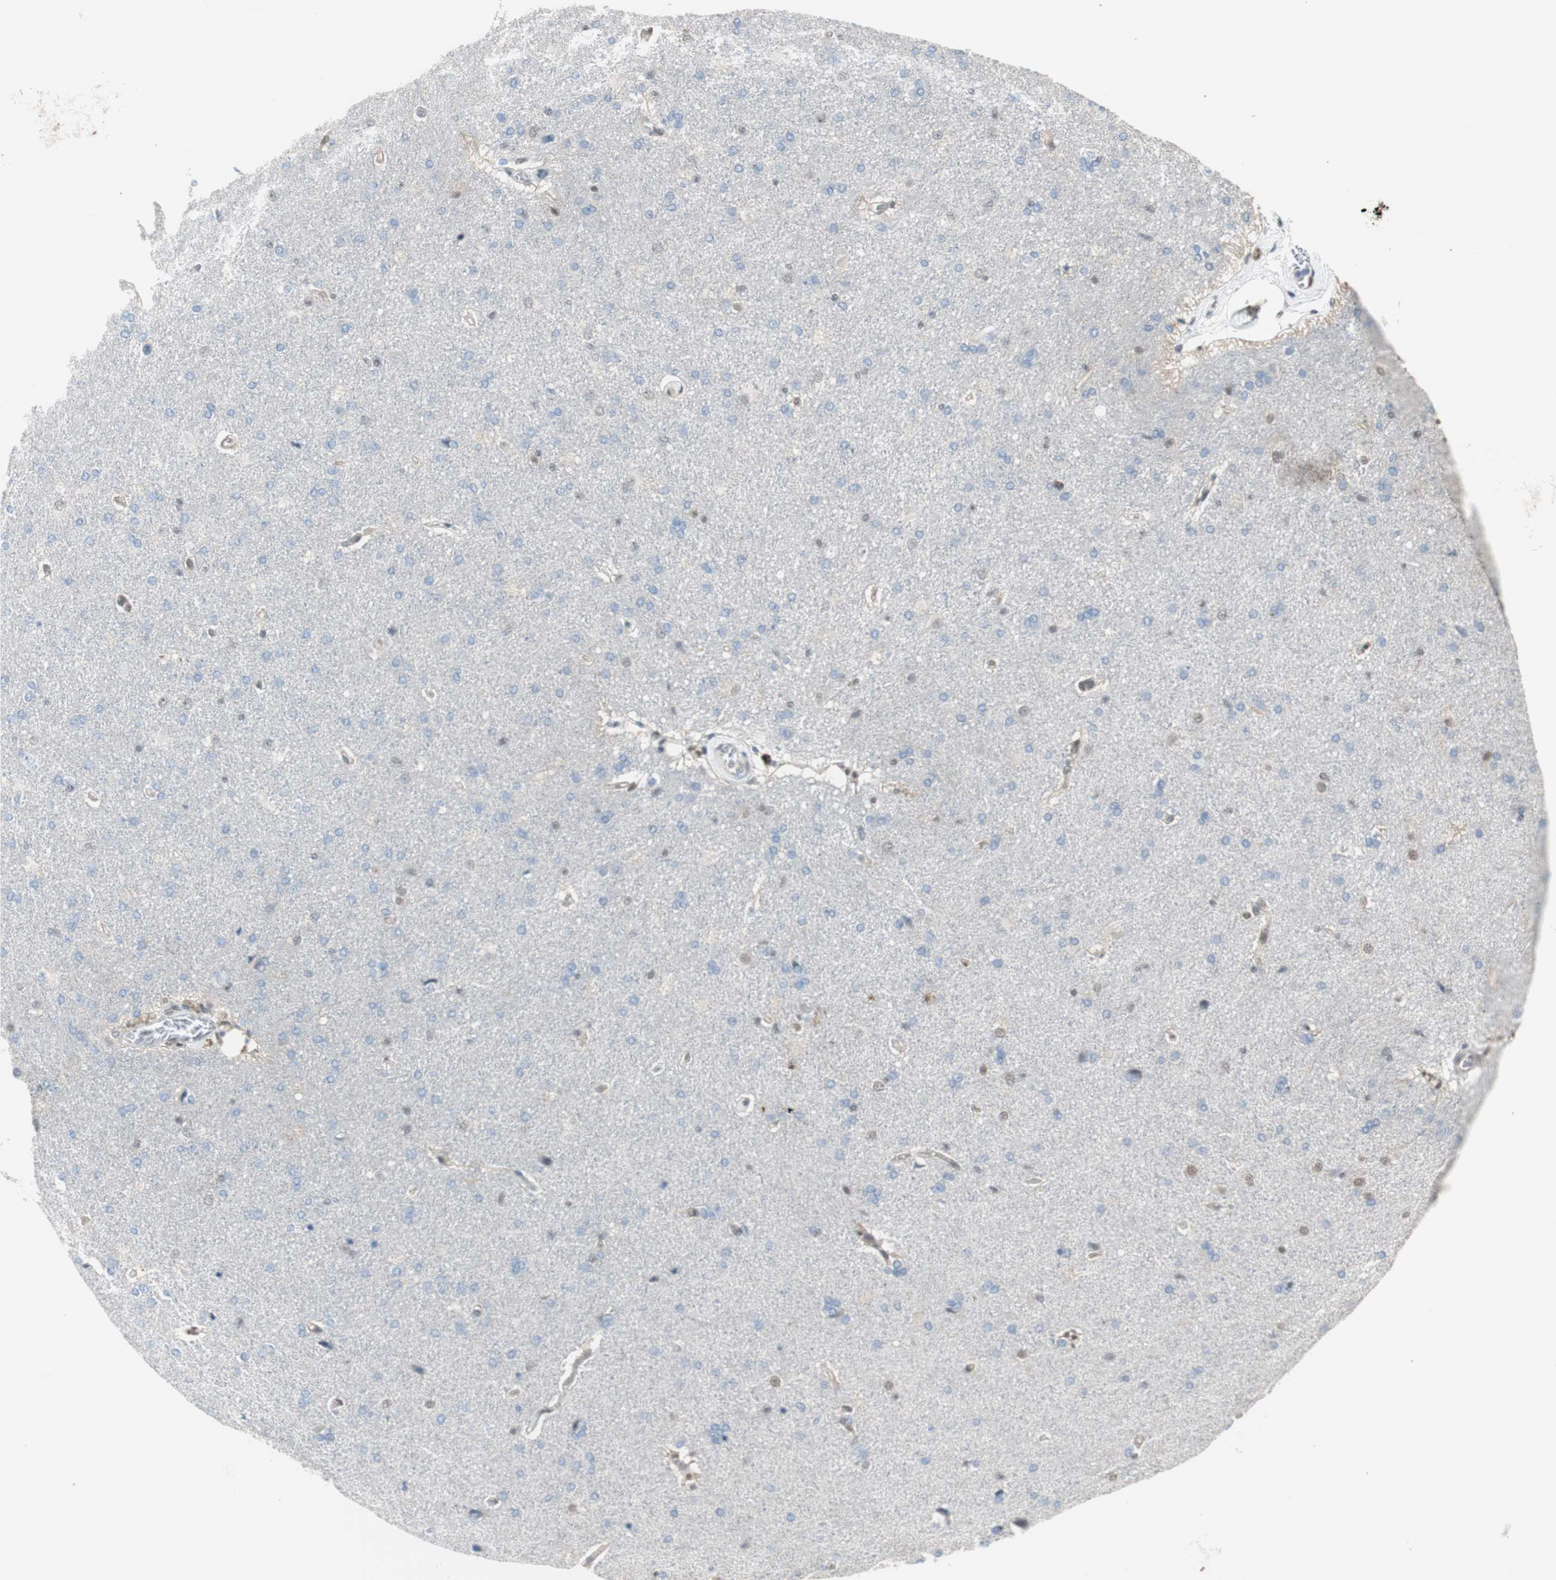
{"staining": {"intensity": "weak", "quantity": "25%-75%", "location": "nuclear"}, "tissue": "cerebral cortex", "cell_type": "Endothelial cells", "image_type": "normal", "snomed": [{"axis": "morphology", "description": "Normal tissue, NOS"}, {"axis": "topography", "description": "Cerebral cortex"}], "caption": "Protein expression by immunohistochemistry shows weak nuclear expression in approximately 25%-75% of endothelial cells in unremarkable cerebral cortex.", "gene": "PML", "patient": {"sex": "male", "age": 62}}